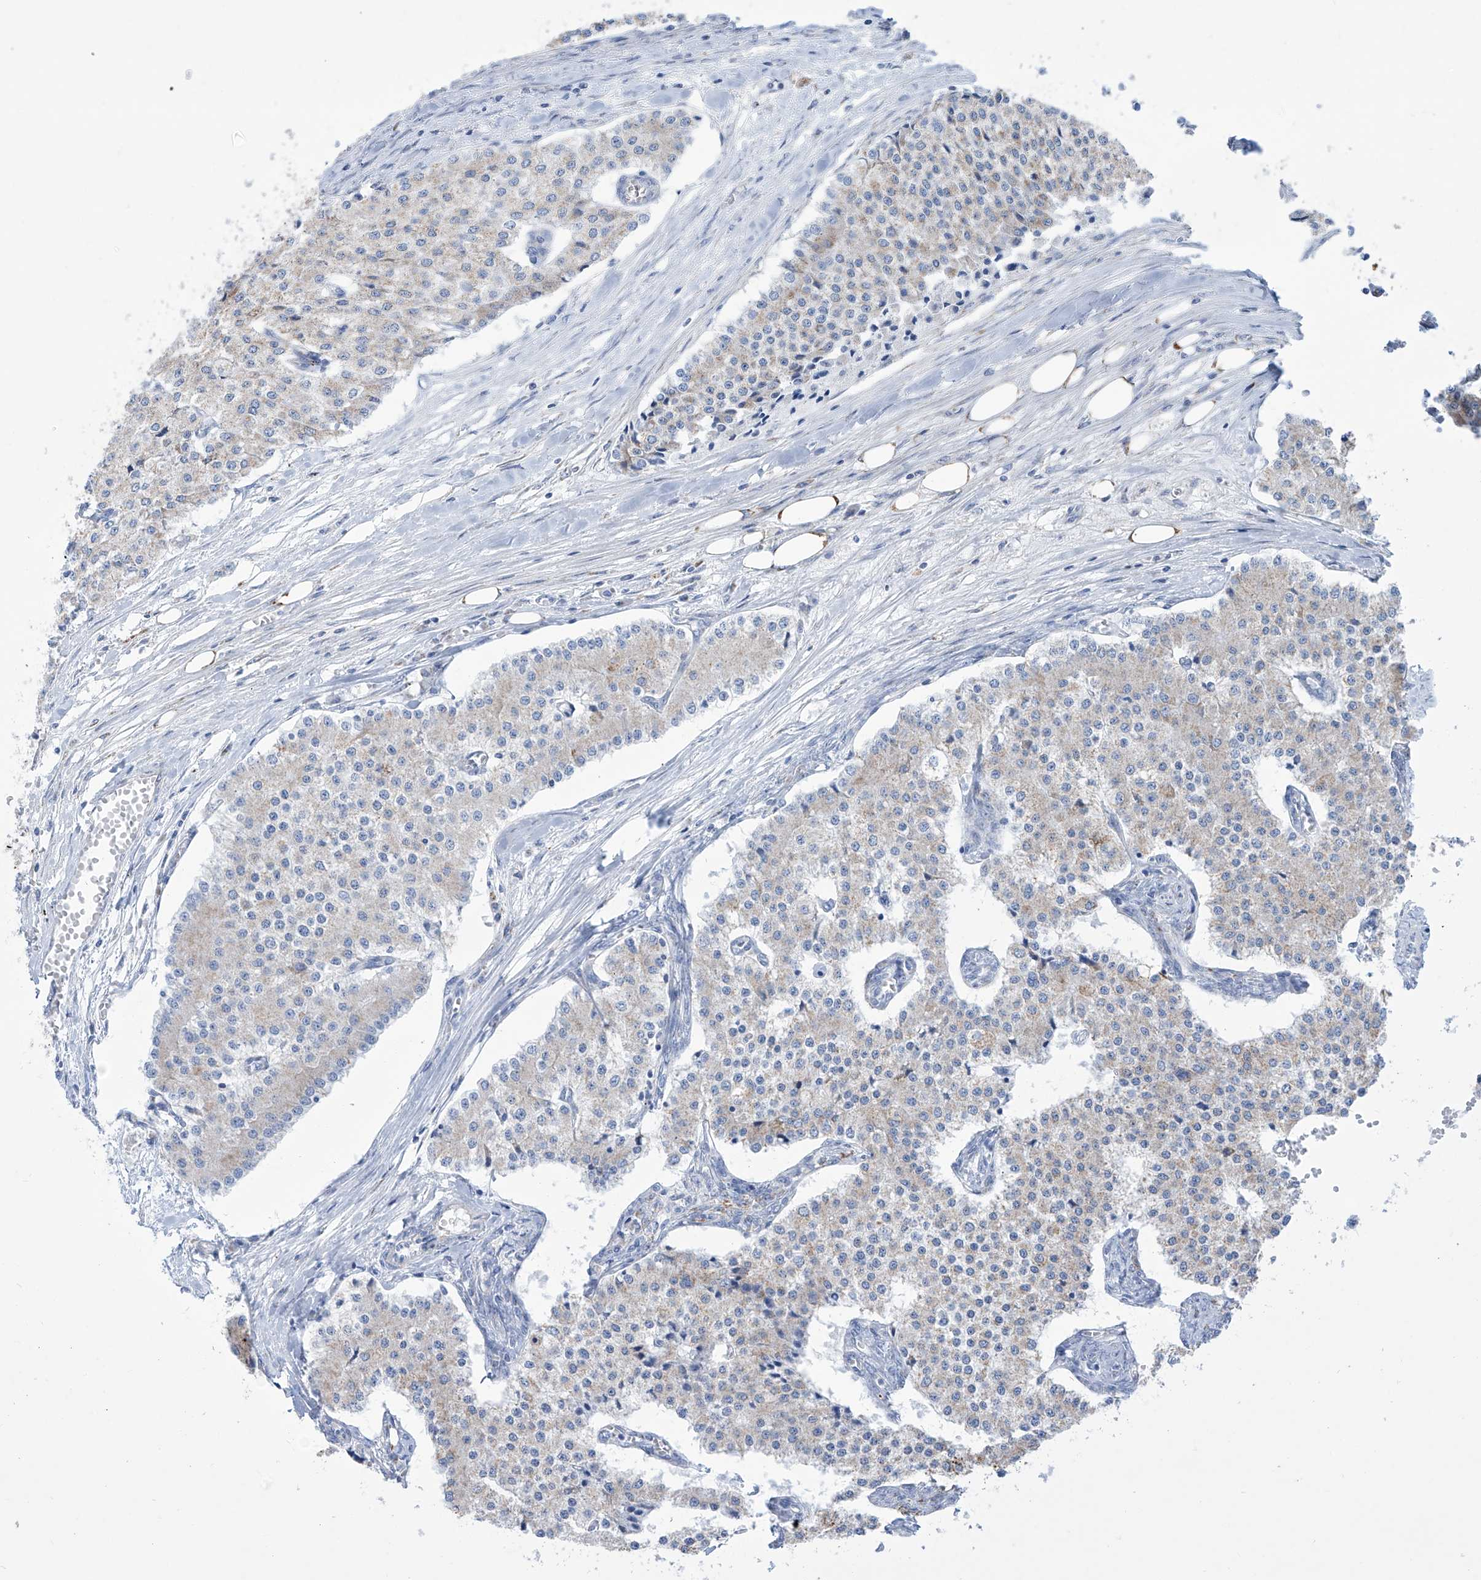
{"staining": {"intensity": "weak", "quantity": "<25%", "location": "cytoplasmic/membranous"}, "tissue": "carcinoid", "cell_type": "Tumor cells", "image_type": "cancer", "snomed": [{"axis": "morphology", "description": "Carcinoid, malignant, NOS"}, {"axis": "topography", "description": "Colon"}], "caption": "Tumor cells show no significant positivity in carcinoid (malignant).", "gene": "ALDH6A1", "patient": {"sex": "female", "age": 52}}